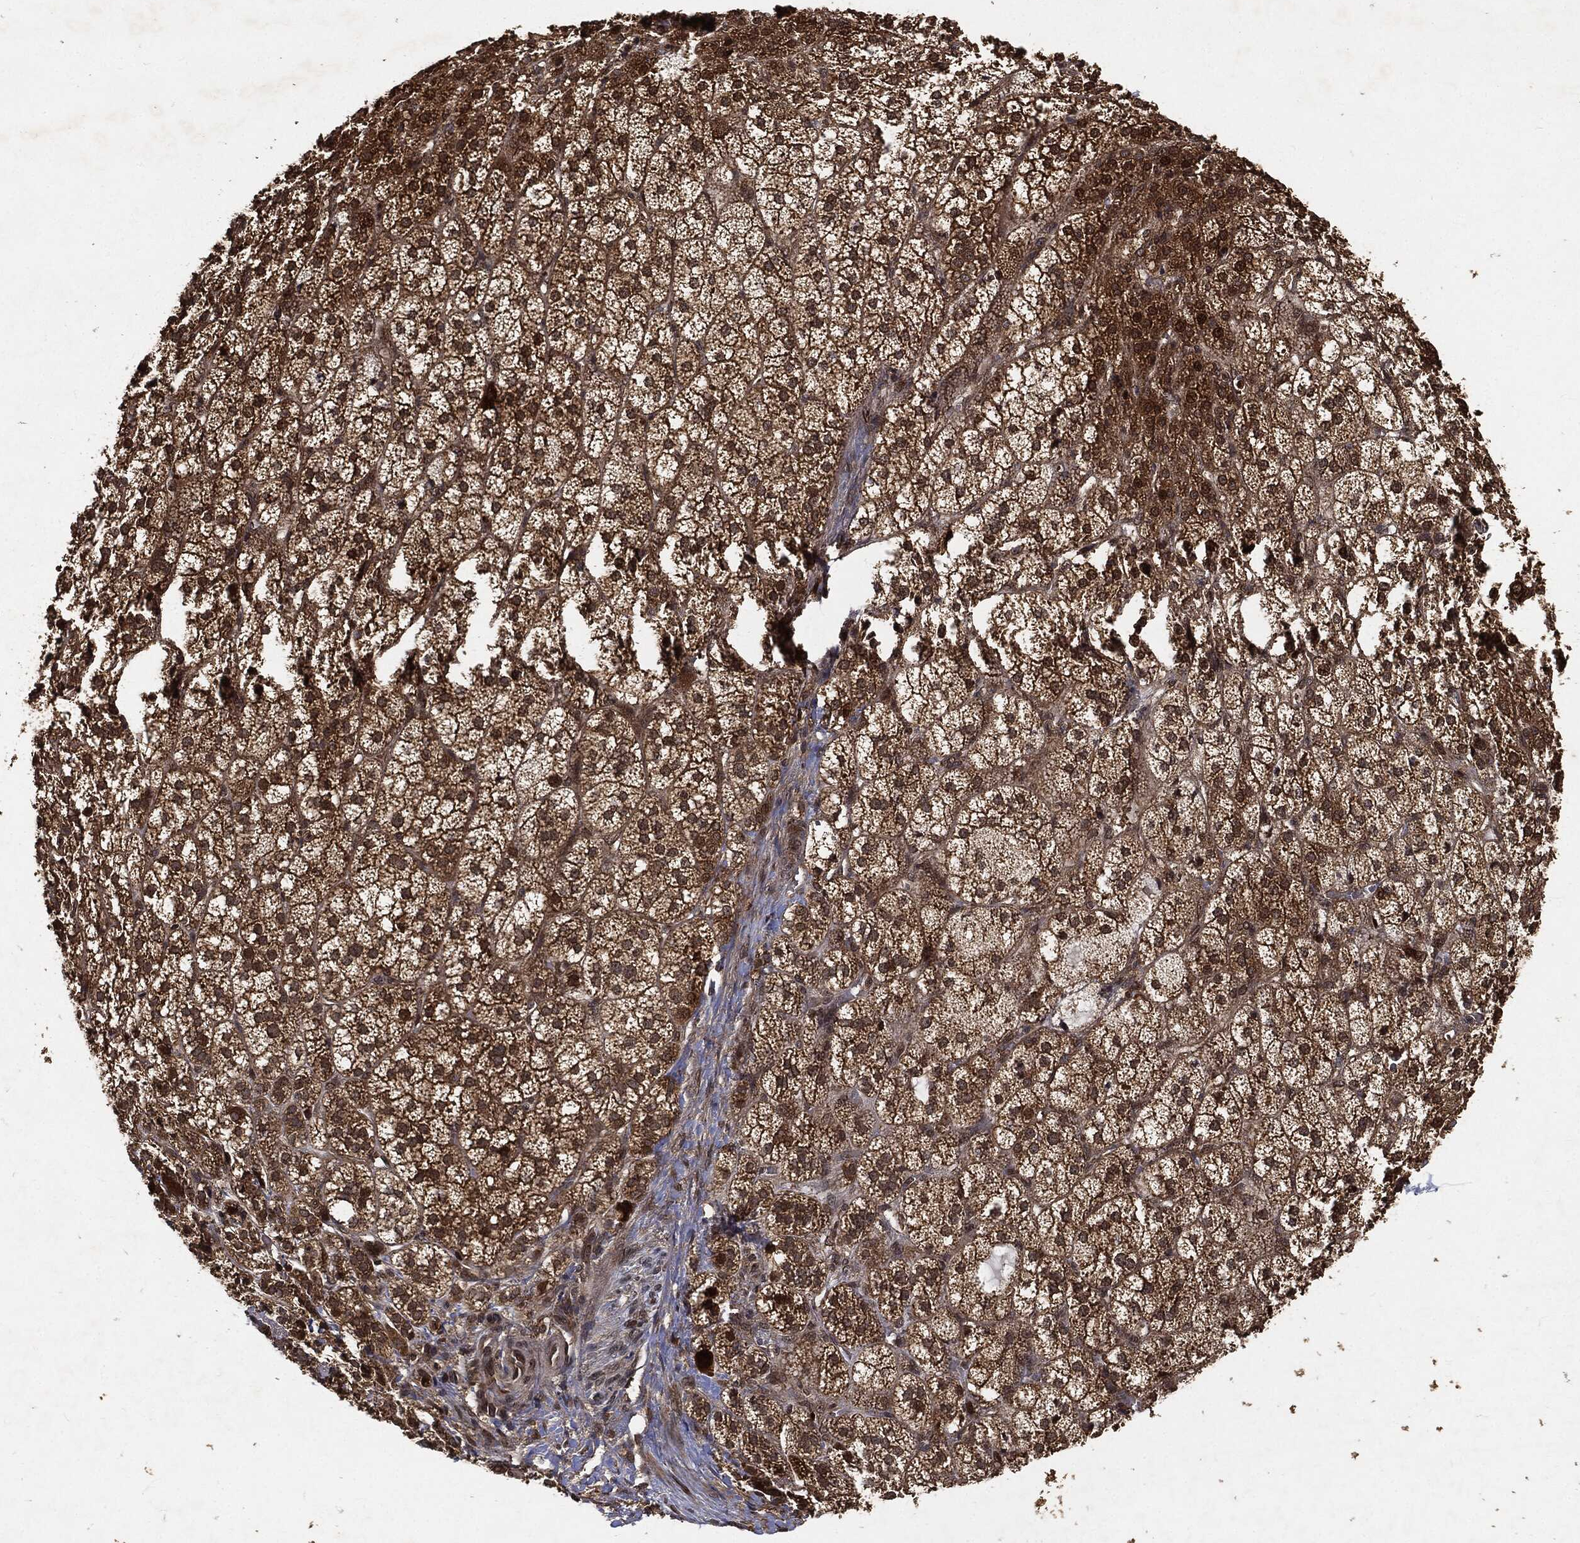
{"staining": {"intensity": "moderate", "quantity": ">75%", "location": "cytoplasmic/membranous,nuclear"}, "tissue": "adrenal gland", "cell_type": "Glandular cells", "image_type": "normal", "snomed": [{"axis": "morphology", "description": "Normal tissue, NOS"}, {"axis": "topography", "description": "Adrenal gland"}], "caption": "Protein expression analysis of unremarkable adrenal gland displays moderate cytoplasmic/membranous,nuclear positivity in about >75% of glandular cells. Ihc stains the protein in brown and the nuclei are stained blue.", "gene": "ZNF226", "patient": {"sex": "female", "age": 60}}